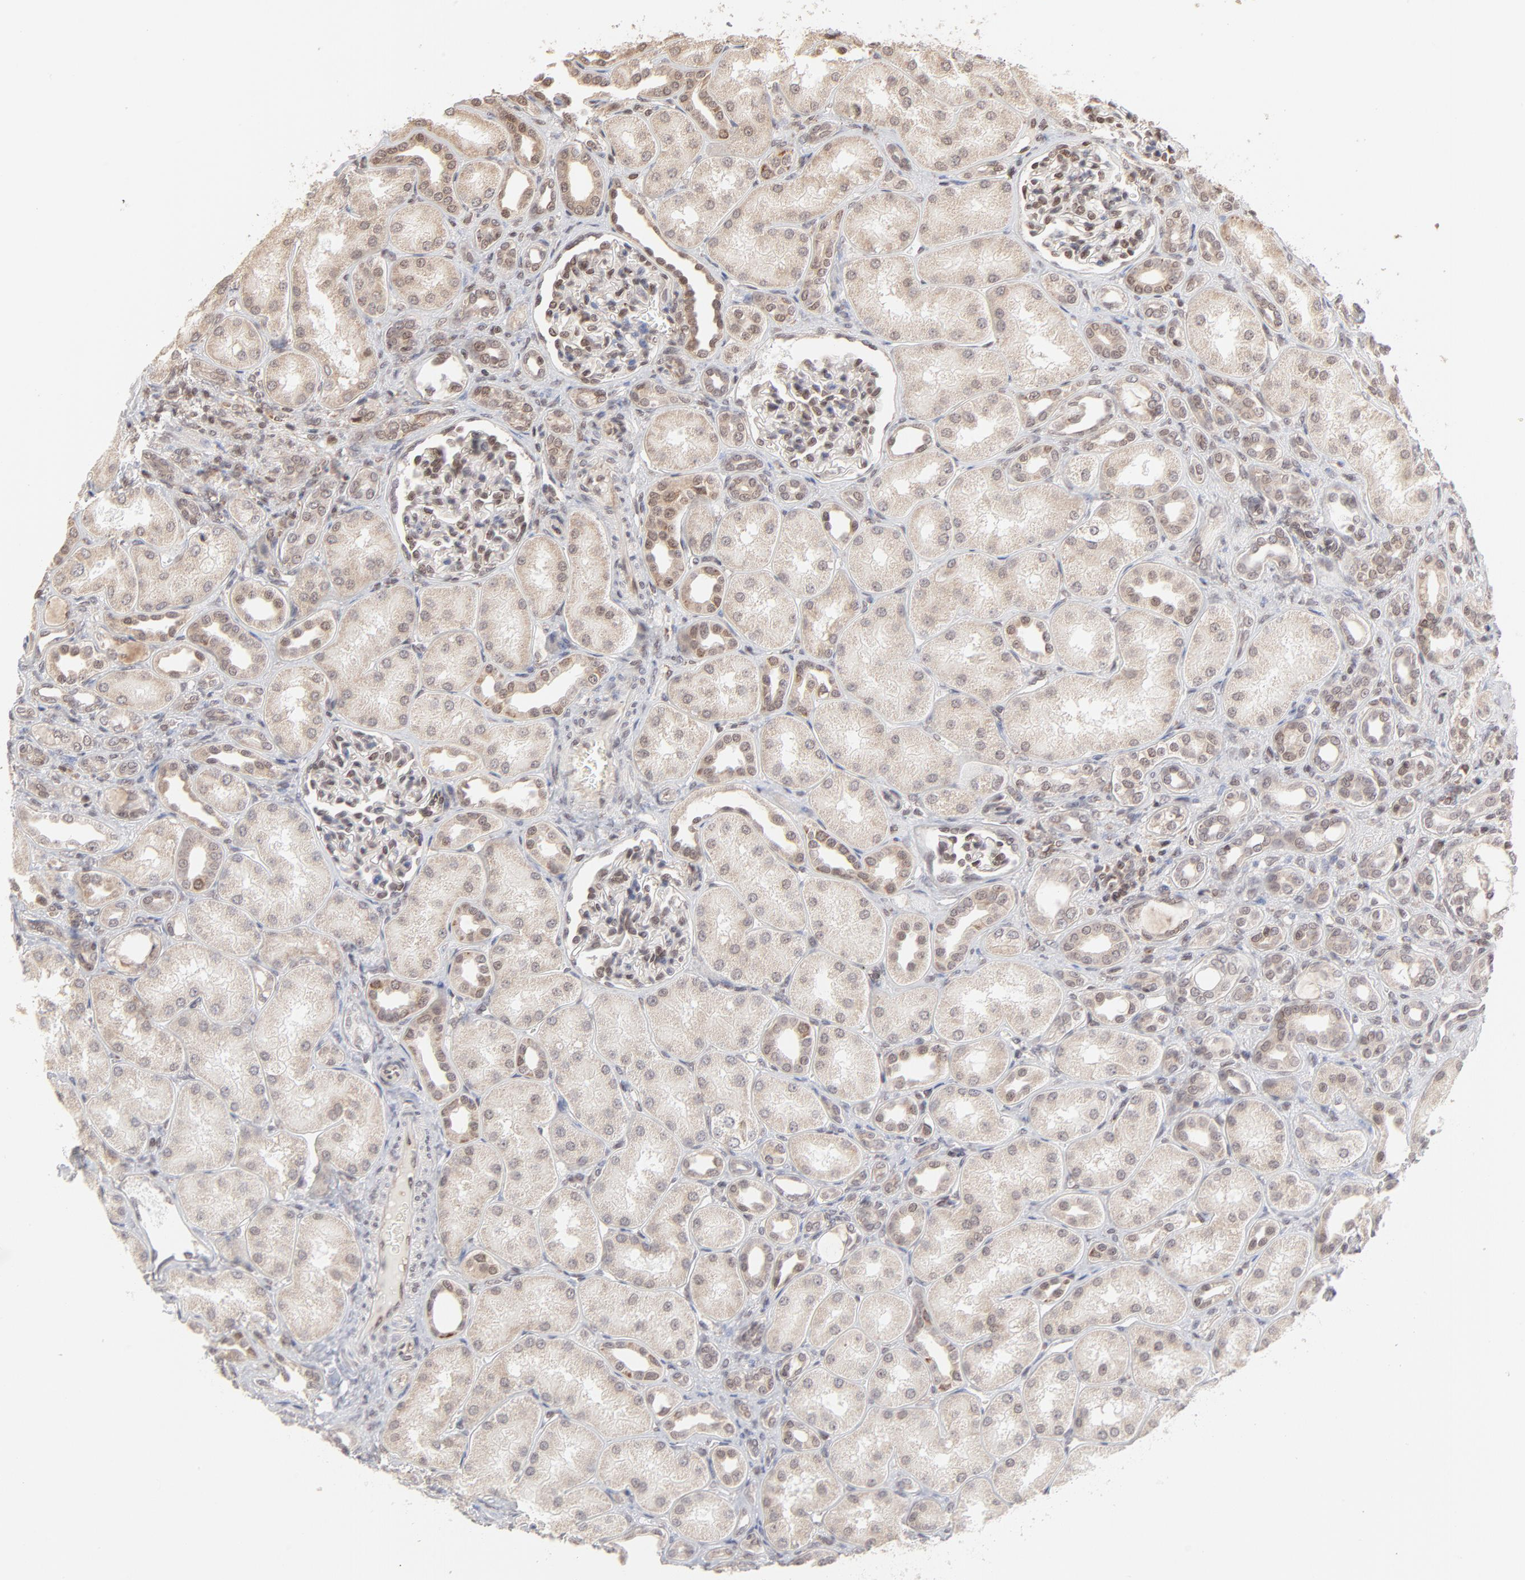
{"staining": {"intensity": "moderate", "quantity": ">75%", "location": "nuclear"}, "tissue": "kidney", "cell_type": "Cells in glomeruli", "image_type": "normal", "snomed": [{"axis": "morphology", "description": "Normal tissue, NOS"}, {"axis": "topography", "description": "Kidney"}], "caption": "Immunohistochemical staining of normal kidney demonstrates moderate nuclear protein expression in approximately >75% of cells in glomeruli.", "gene": "ARIH1", "patient": {"sex": "male", "age": 7}}